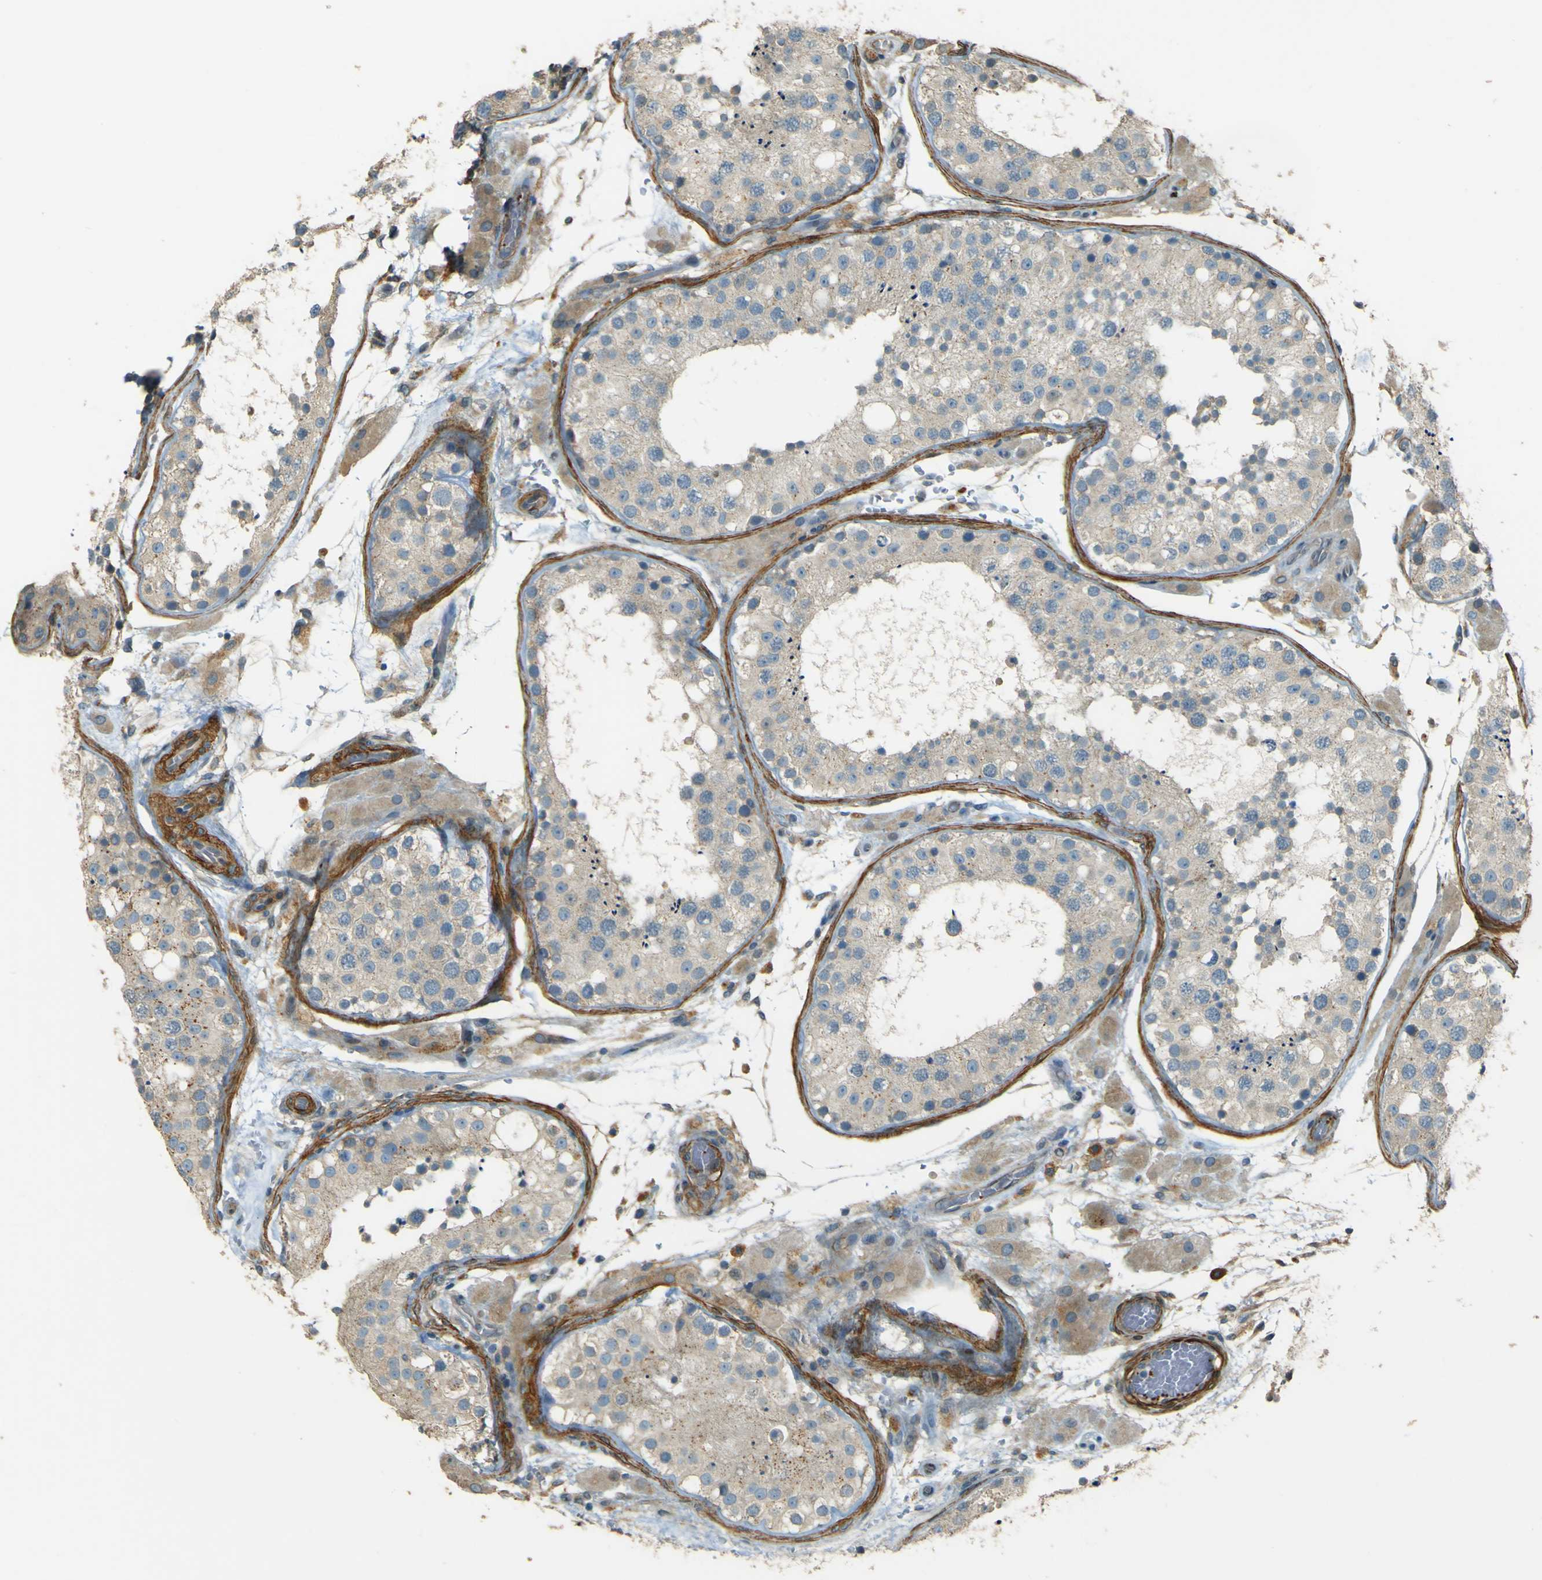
{"staining": {"intensity": "weak", "quantity": "<25%", "location": "cytoplasmic/membranous"}, "tissue": "testis", "cell_type": "Cells in seminiferous ducts", "image_type": "normal", "snomed": [{"axis": "morphology", "description": "Normal tissue, NOS"}, {"axis": "topography", "description": "Testis"}], "caption": "High magnification brightfield microscopy of benign testis stained with DAB (3,3'-diaminobenzidine) (brown) and counterstained with hematoxylin (blue): cells in seminiferous ducts show no significant positivity. (Stains: DAB immunohistochemistry with hematoxylin counter stain, Microscopy: brightfield microscopy at high magnification).", "gene": "NEXN", "patient": {"sex": "male", "age": 26}}